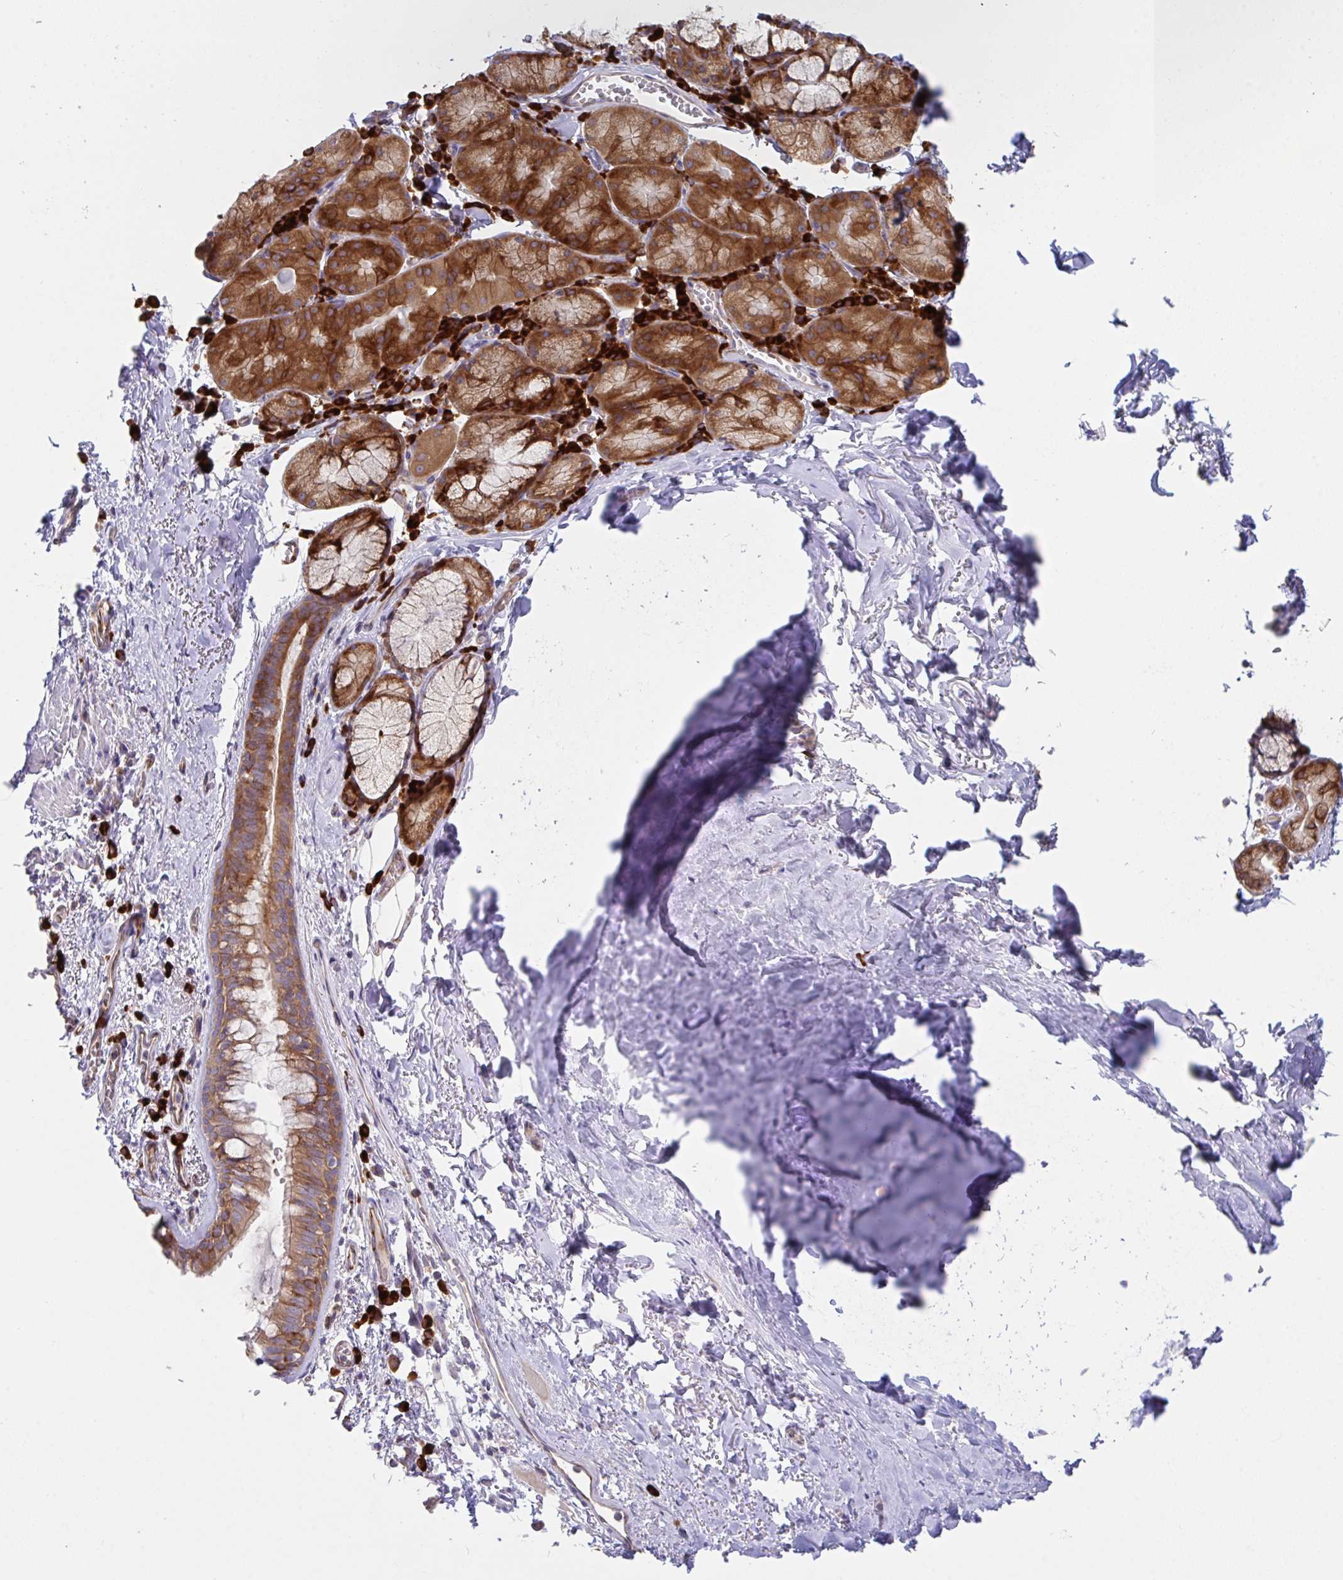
{"staining": {"intensity": "moderate", "quantity": ">75%", "location": "cytoplasmic/membranous"}, "tissue": "bronchus", "cell_type": "Respiratory epithelial cells", "image_type": "normal", "snomed": [{"axis": "morphology", "description": "Normal tissue, NOS"}, {"axis": "topography", "description": "Cartilage tissue"}, {"axis": "topography", "description": "Bronchus"}], "caption": "Immunohistochemistry (IHC) photomicrograph of benign bronchus: bronchus stained using IHC displays medium levels of moderate protein expression localized specifically in the cytoplasmic/membranous of respiratory epithelial cells, appearing as a cytoplasmic/membranous brown color.", "gene": "YARS2", "patient": {"sex": "male", "age": 78}}